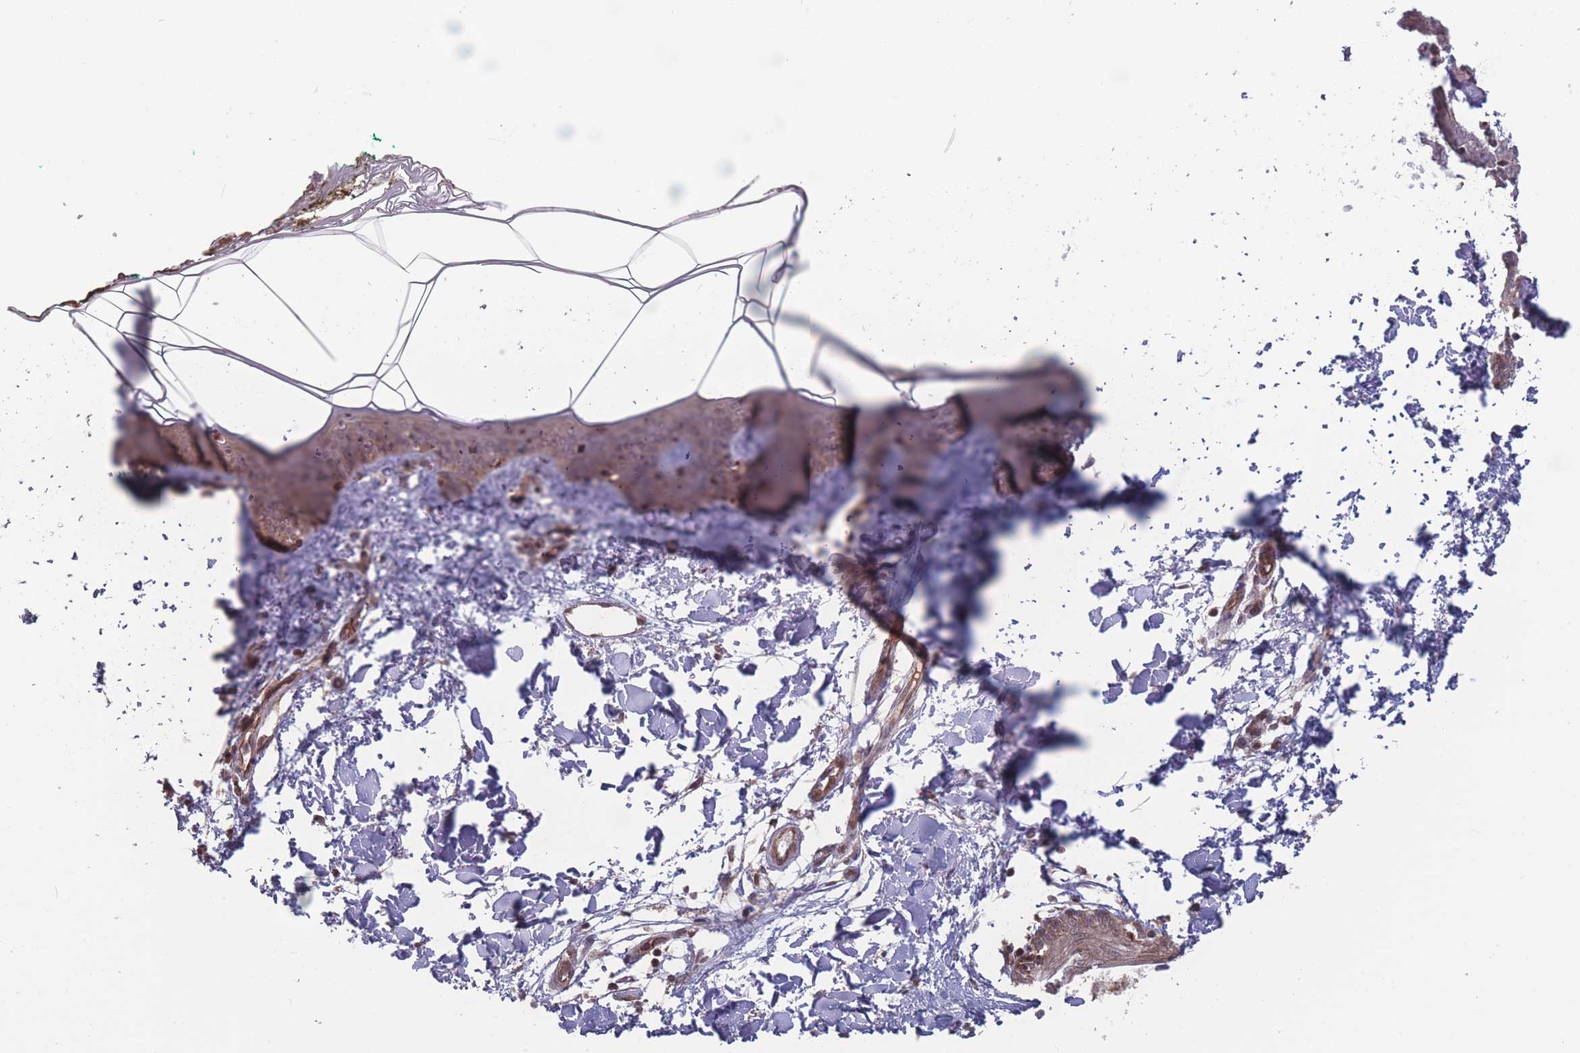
{"staining": {"intensity": "moderate", "quantity": ">75%", "location": "cytoplasmic/membranous,nuclear"}, "tissue": "skin", "cell_type": "Fibroblasts", "image_type": "normal", "snomed": [{"axis": "morphology", "description": "Normal tissue, NOS"}, {"axis": "topography", "description": "Skin"}], "caption": "This photomicrograph demonstrates IHC staining of benign skin, with medium moderate cytoplasmic/membranous,nuclear staining in approximately >75% of fibroblasts.", "gene": "RPS18", "patient": {"sex": "female", "age": 34}}